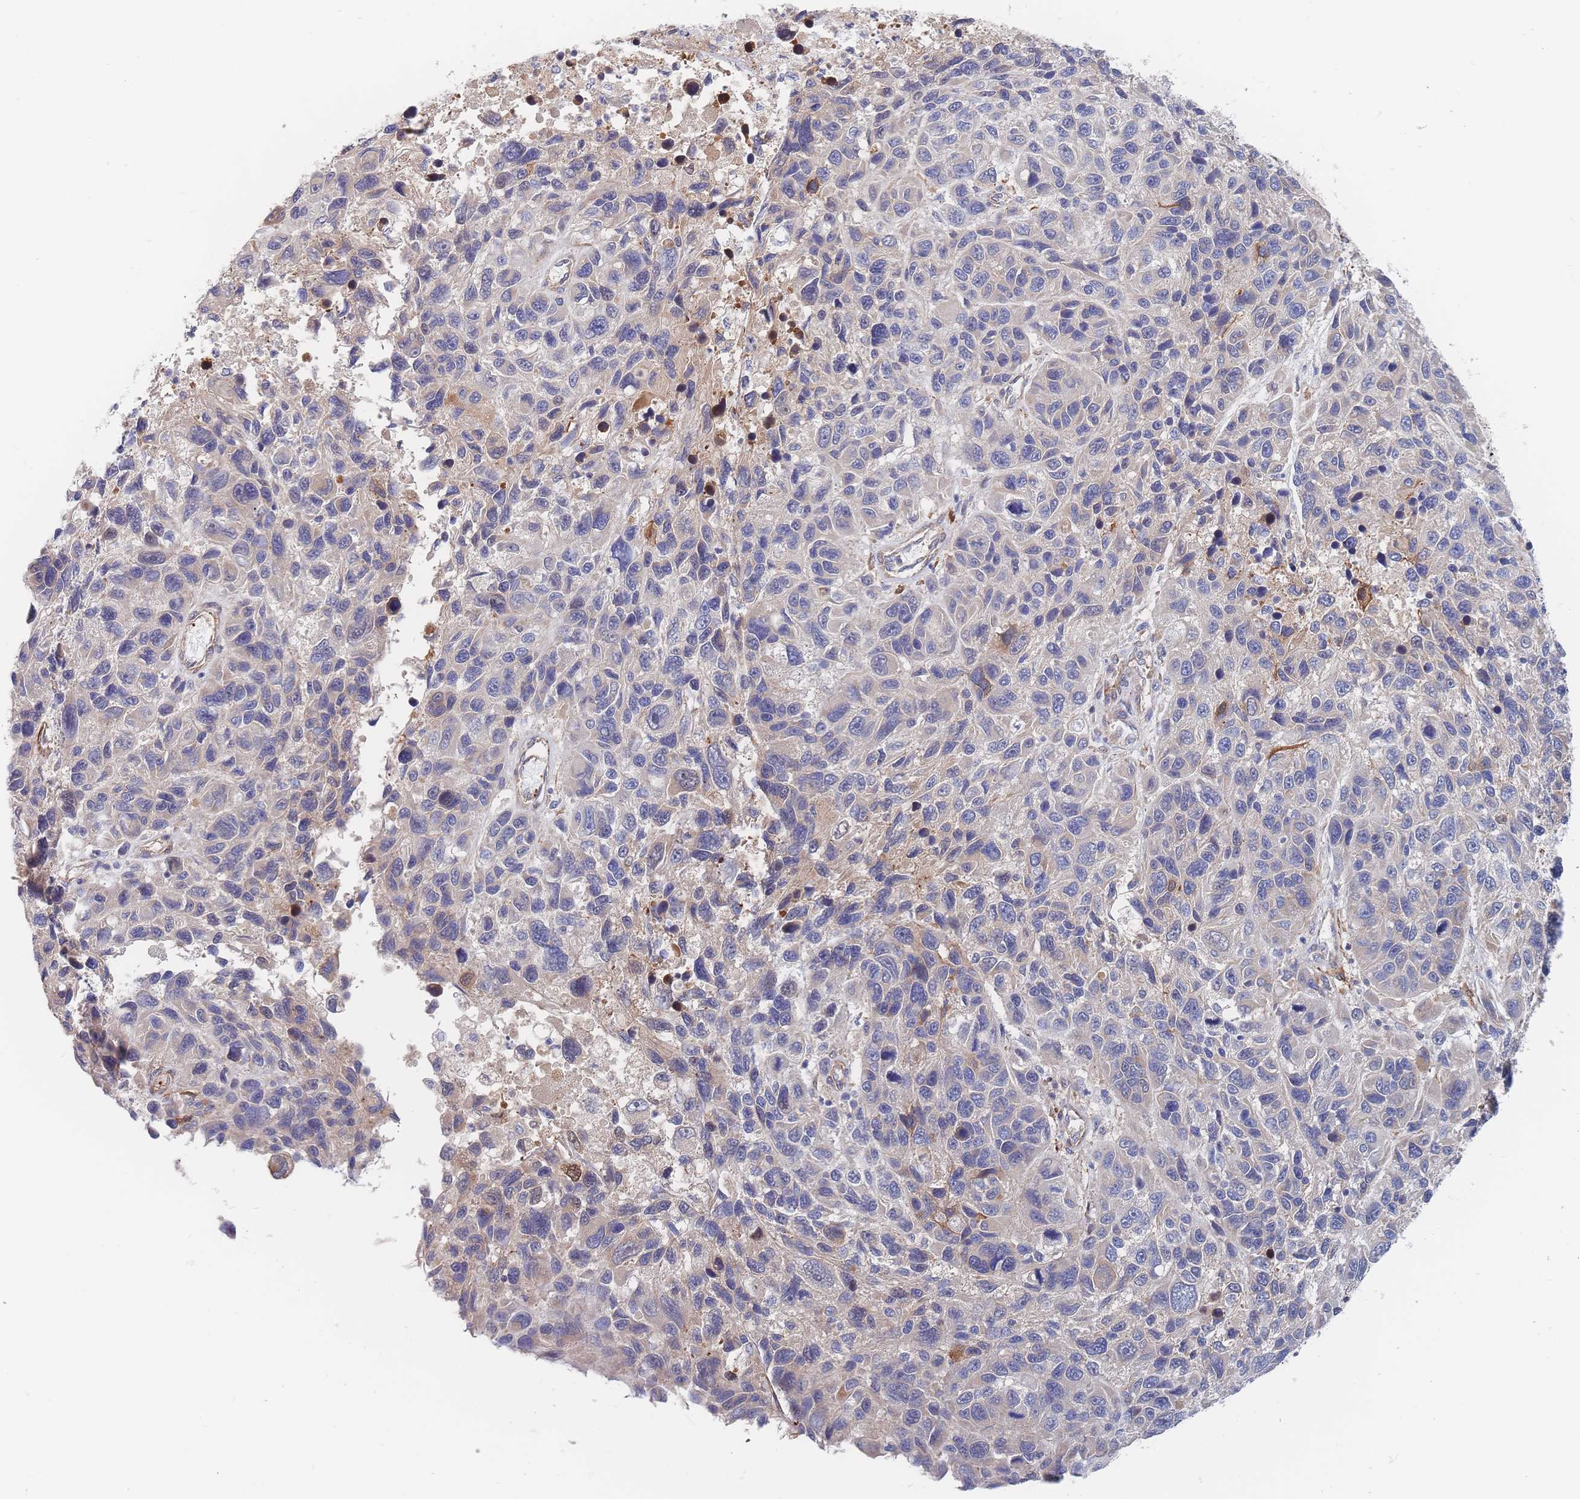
{"staining": {"intensity": "negative", "quantity": "none", "location": "none"}, "tissue": "melanoma", "cell_type": "Tumor cells", "image_type": "cancer", "snomed": [{"axis": "morphology", "description": "Malignant melanoma, NOS"}, {"axis": "topography", "description": "Skin"}], "caption": "IHC micrograph of neoplastic tissue: malignant melanoma stained with DAB displays no significant protein positivity in tumor cells.", "gene": "G6PC1", "patient": {"sex": "male", "age": 53}}